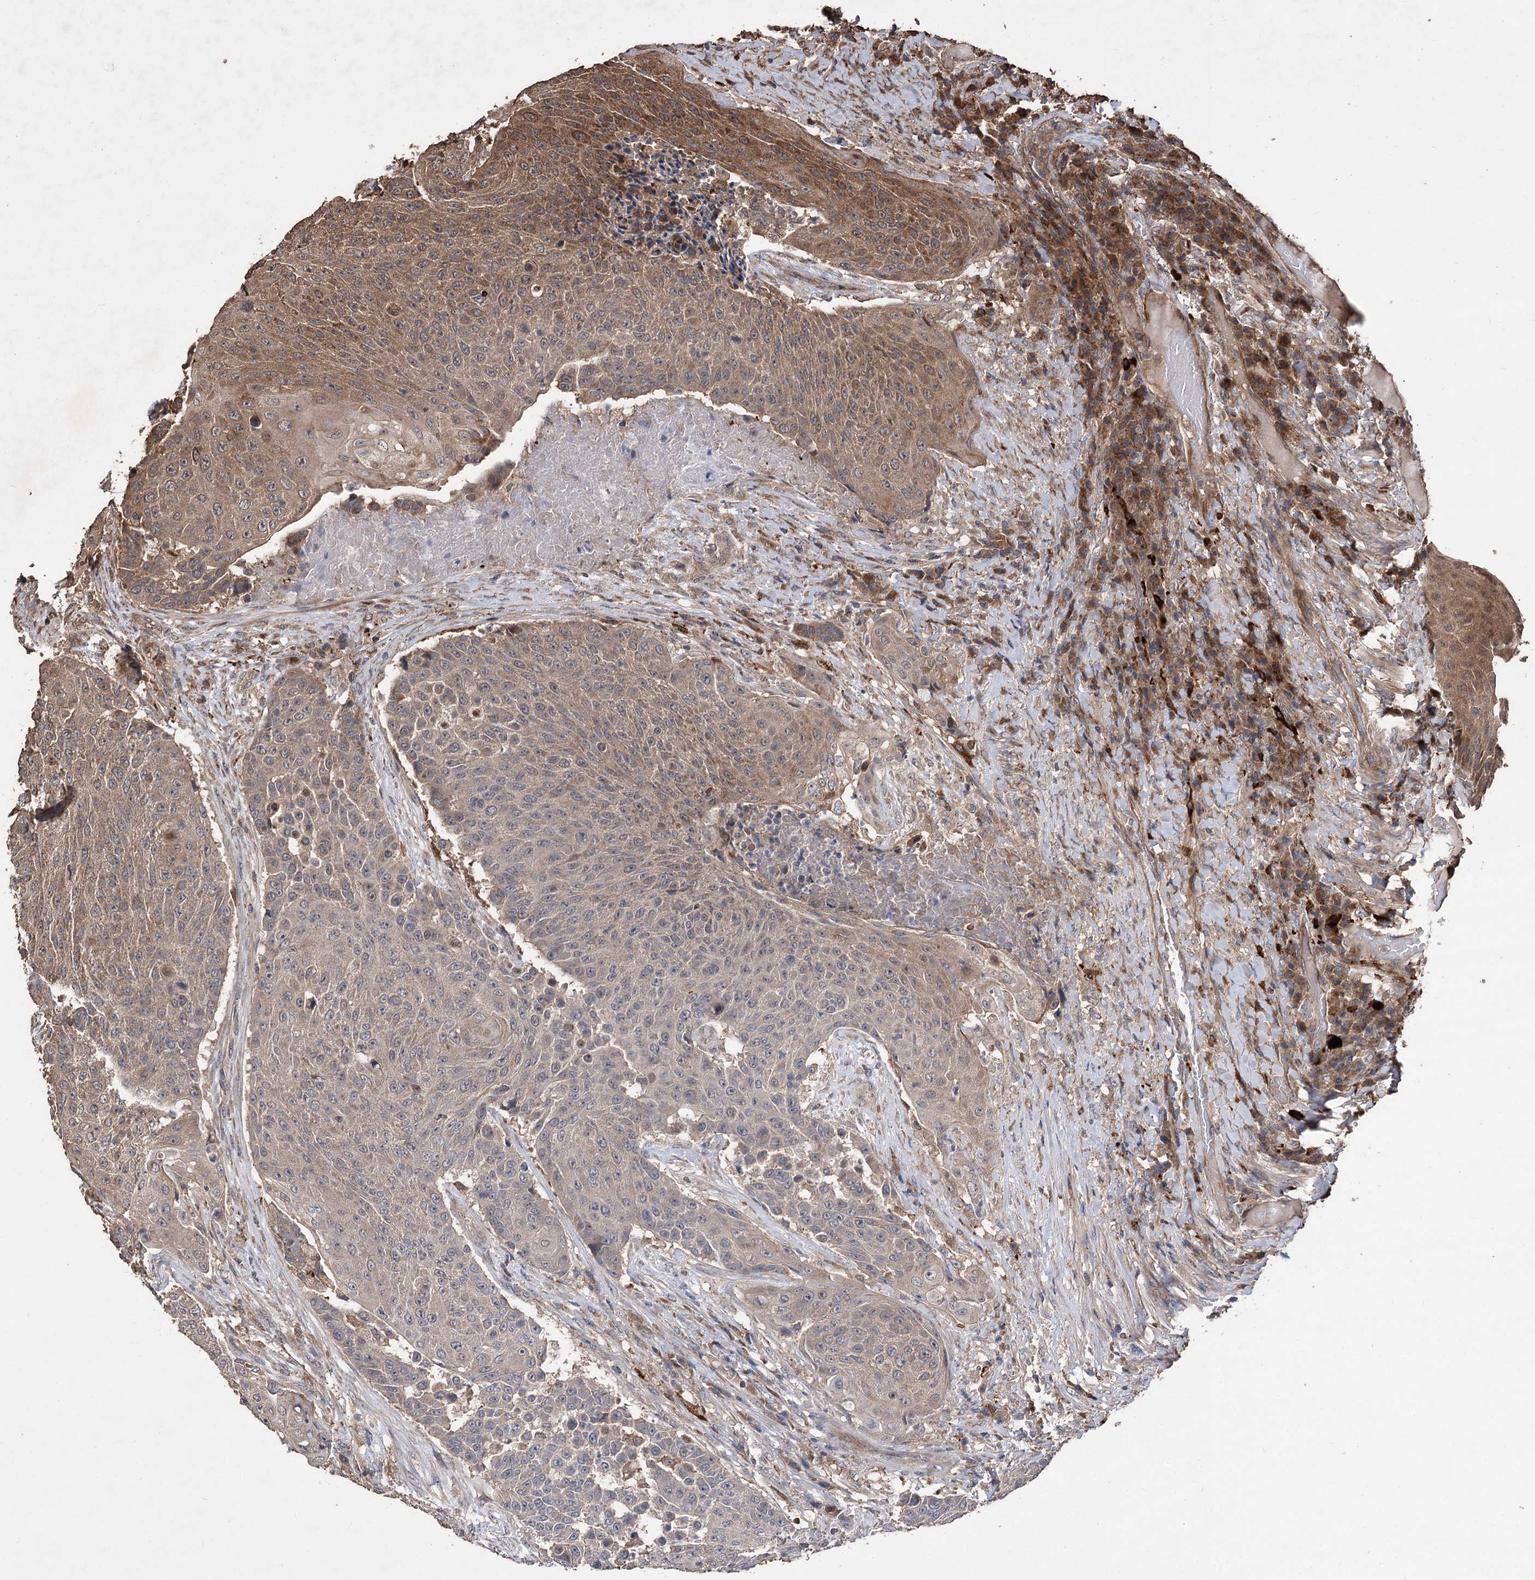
{"staining": {"intensity": "moderate", "quantity": "25%-75%", "location": "cytoplasmic/membranous"}, "tissue": "urothelial cancer", "cell_type": "Tumor cells", "image_type": "cancer", "snomed": [{"axis": "morphology", "description": "Urothelial carcinoma, High grade"}, {"axis": "topography", "description": "Urinary bladder"}], "caption": "Immunohistochemical staining of urothelial cancer reveals moderate cytoplasmic/membranous protein staining in approximately 25%-75% of tumor cells.", "gene": "RASSF3", "patient": {"sex": "female", "age": 63}}